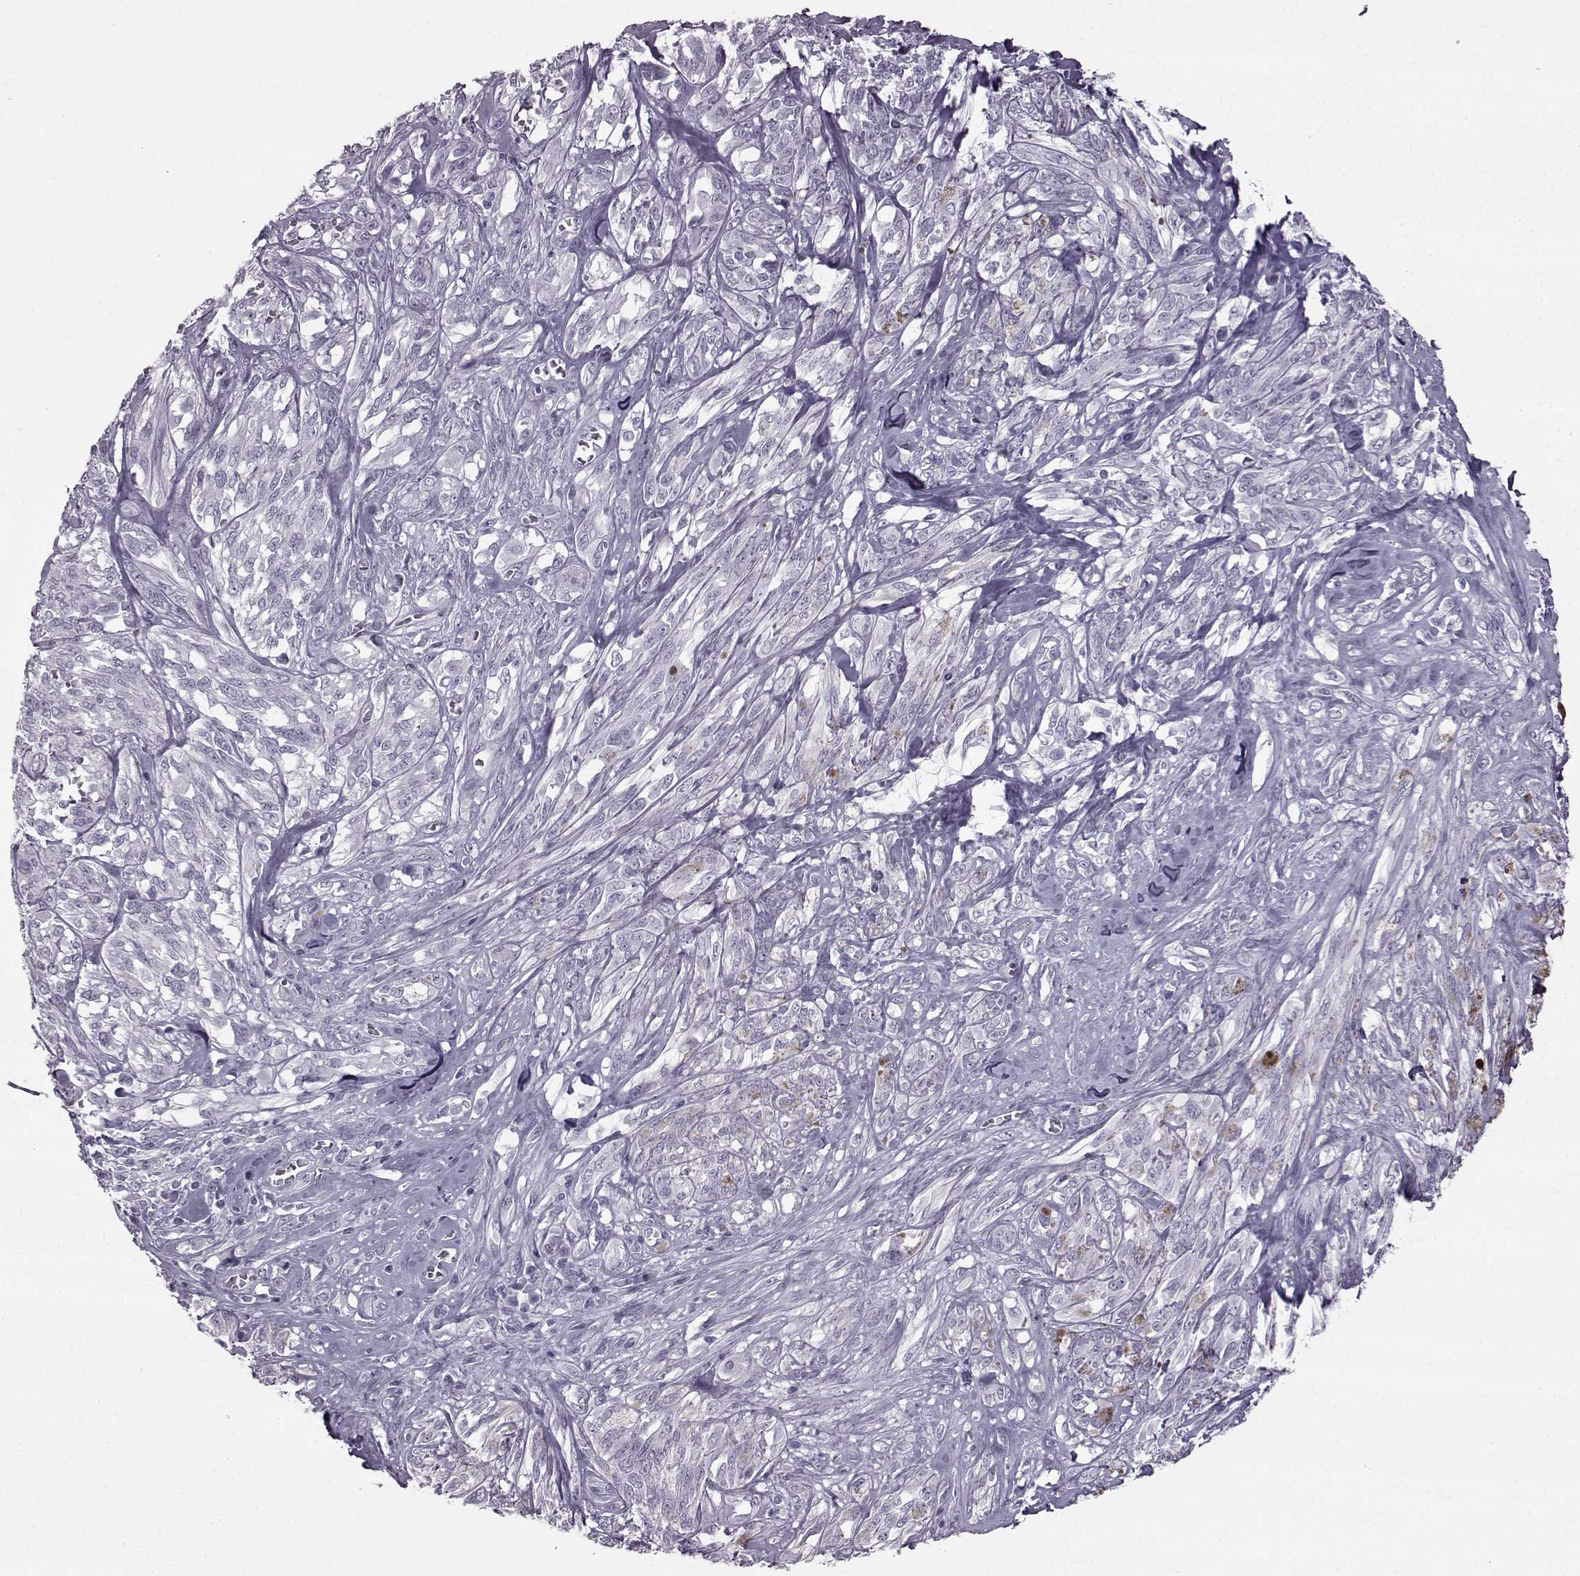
{"staining": {"intensity": "negative", "quantity": "none", "location": "none"}, "tissue": "melanoma", "cell_type": "Tumor cells", "image_type": "cancer", "snomed": [{"axis": "morphology", "description": "Malignant melanoma, NOS"}, {"axis": "topography", "description": "Skin"}], "caption": "Human malignant melanoma stained for a protein using immunohistochemistry displays no positivity in tumor cells.", "gene": "SLC28A2", "patient": {"sex": "female", "age": 91}}